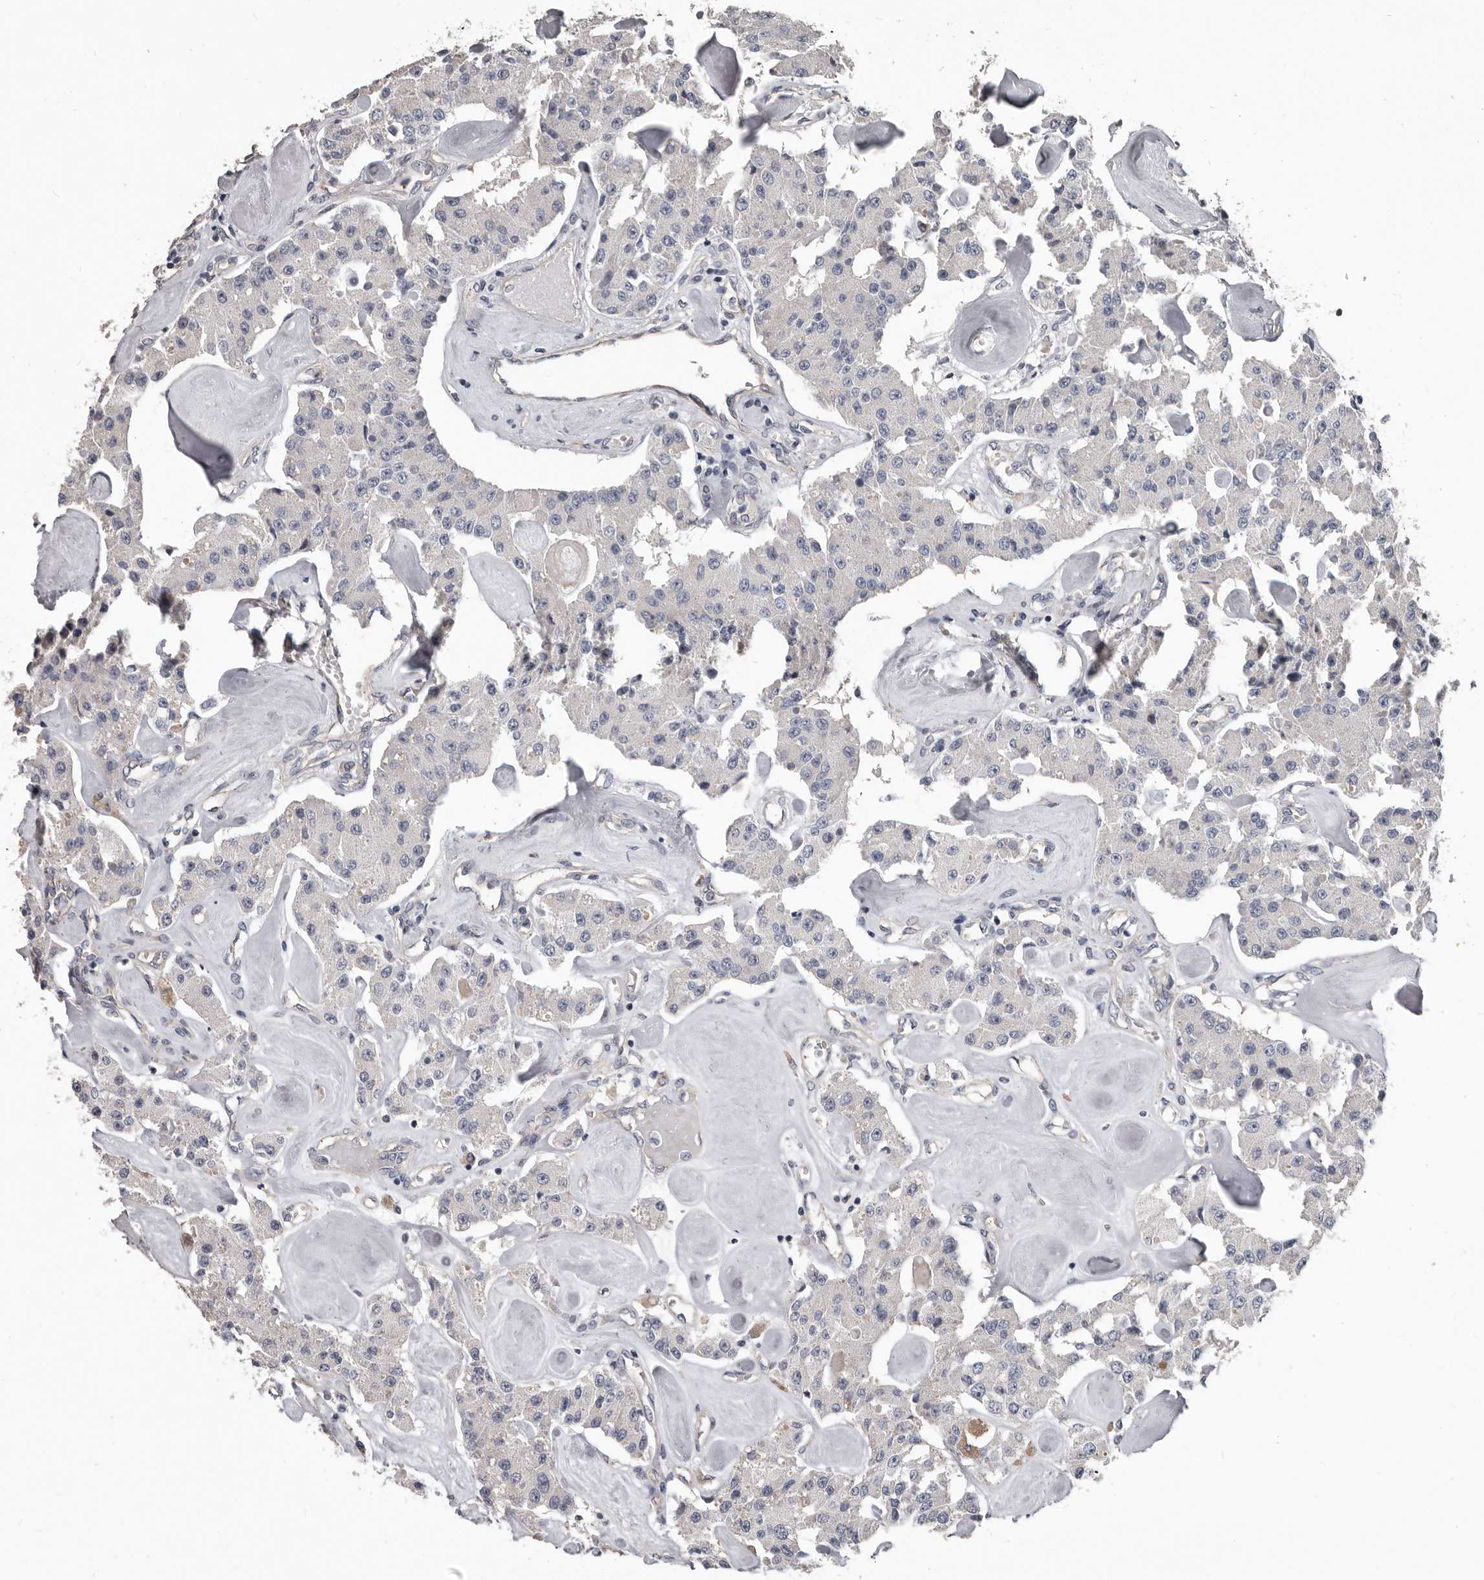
{"staining": {"intensity": "negative", "quantity": "none", "location": "none"}, "tissue": "carcinoid", "cell_type": "Tumor cells", "image_type": "cancer", "snomed": [{"axis": "morphology", "description": "Carcinoid, malignant, NOS"}, {"axis": "topography", "description": "Pancreas"}], "caption": "IHC photomicrograph of neoplastic tissue: human malignant carcinoid stained with DAB reveals no significant protein staining in tumor cells.", "gene": "RNF217", "patient": {"sex": "male", "age": 41}}